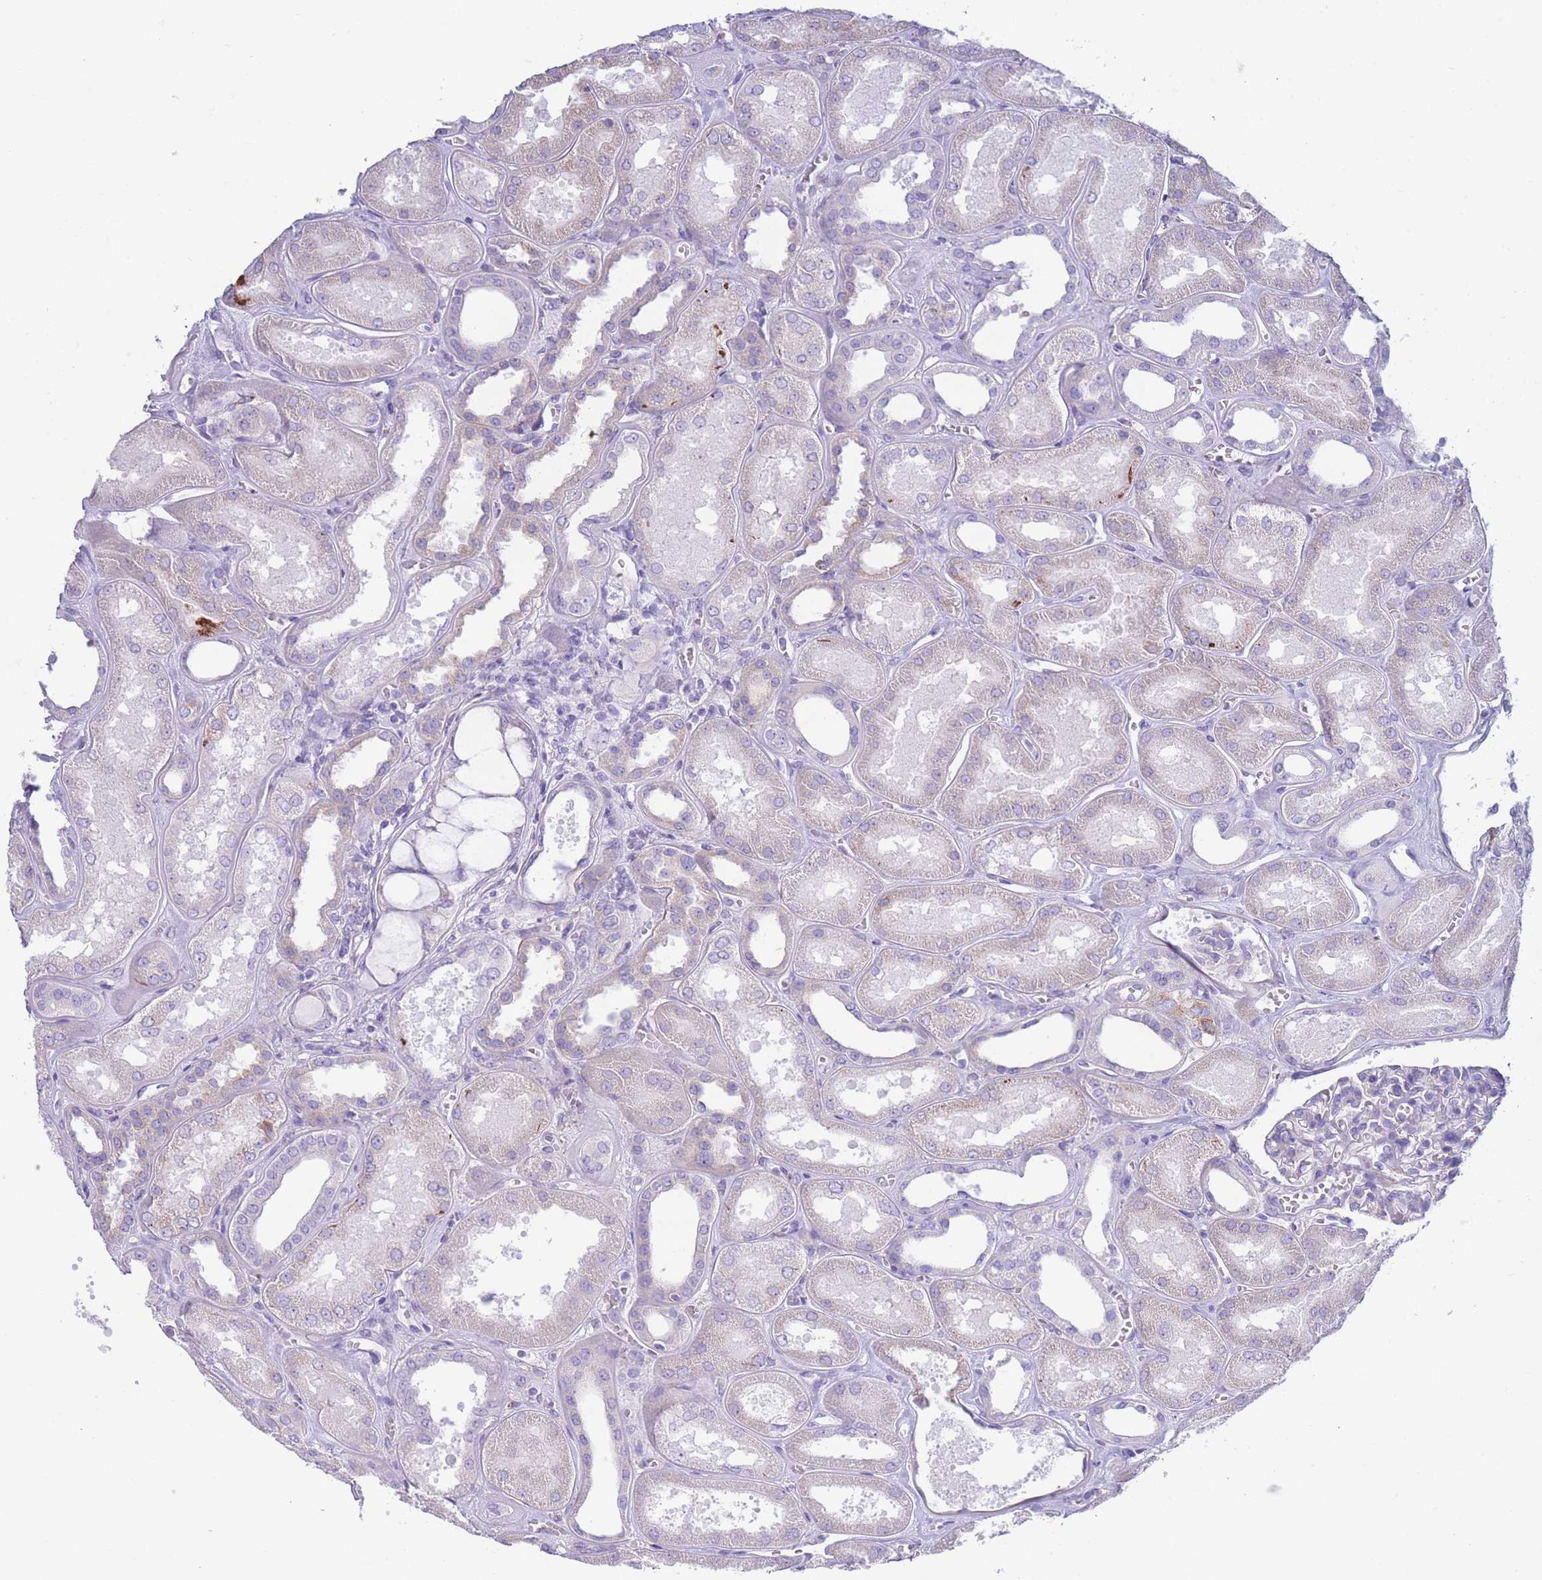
{"staining": {"intensity": "negative", "quantity": "none", "location": "none"}, "tissue": "kidney", "cell_type": "Cells in glomeruli", "image_type": "normal", "snomed": [{"axis": "morphology", "description": "Normal tissue, NOS"}, {"axis": "morphology", "description": "Adenocarcinoma, NOS"}, {"axis": "topography", "description": "Kidney"}], "caption": "IHC of benign kidney reveals no positivity in cells in glomeruli. (DAB immunohistochemistry with hematoxylin counter stain).", "gene": "XKR8", "patient": {"sex": "female", "age": 68}}